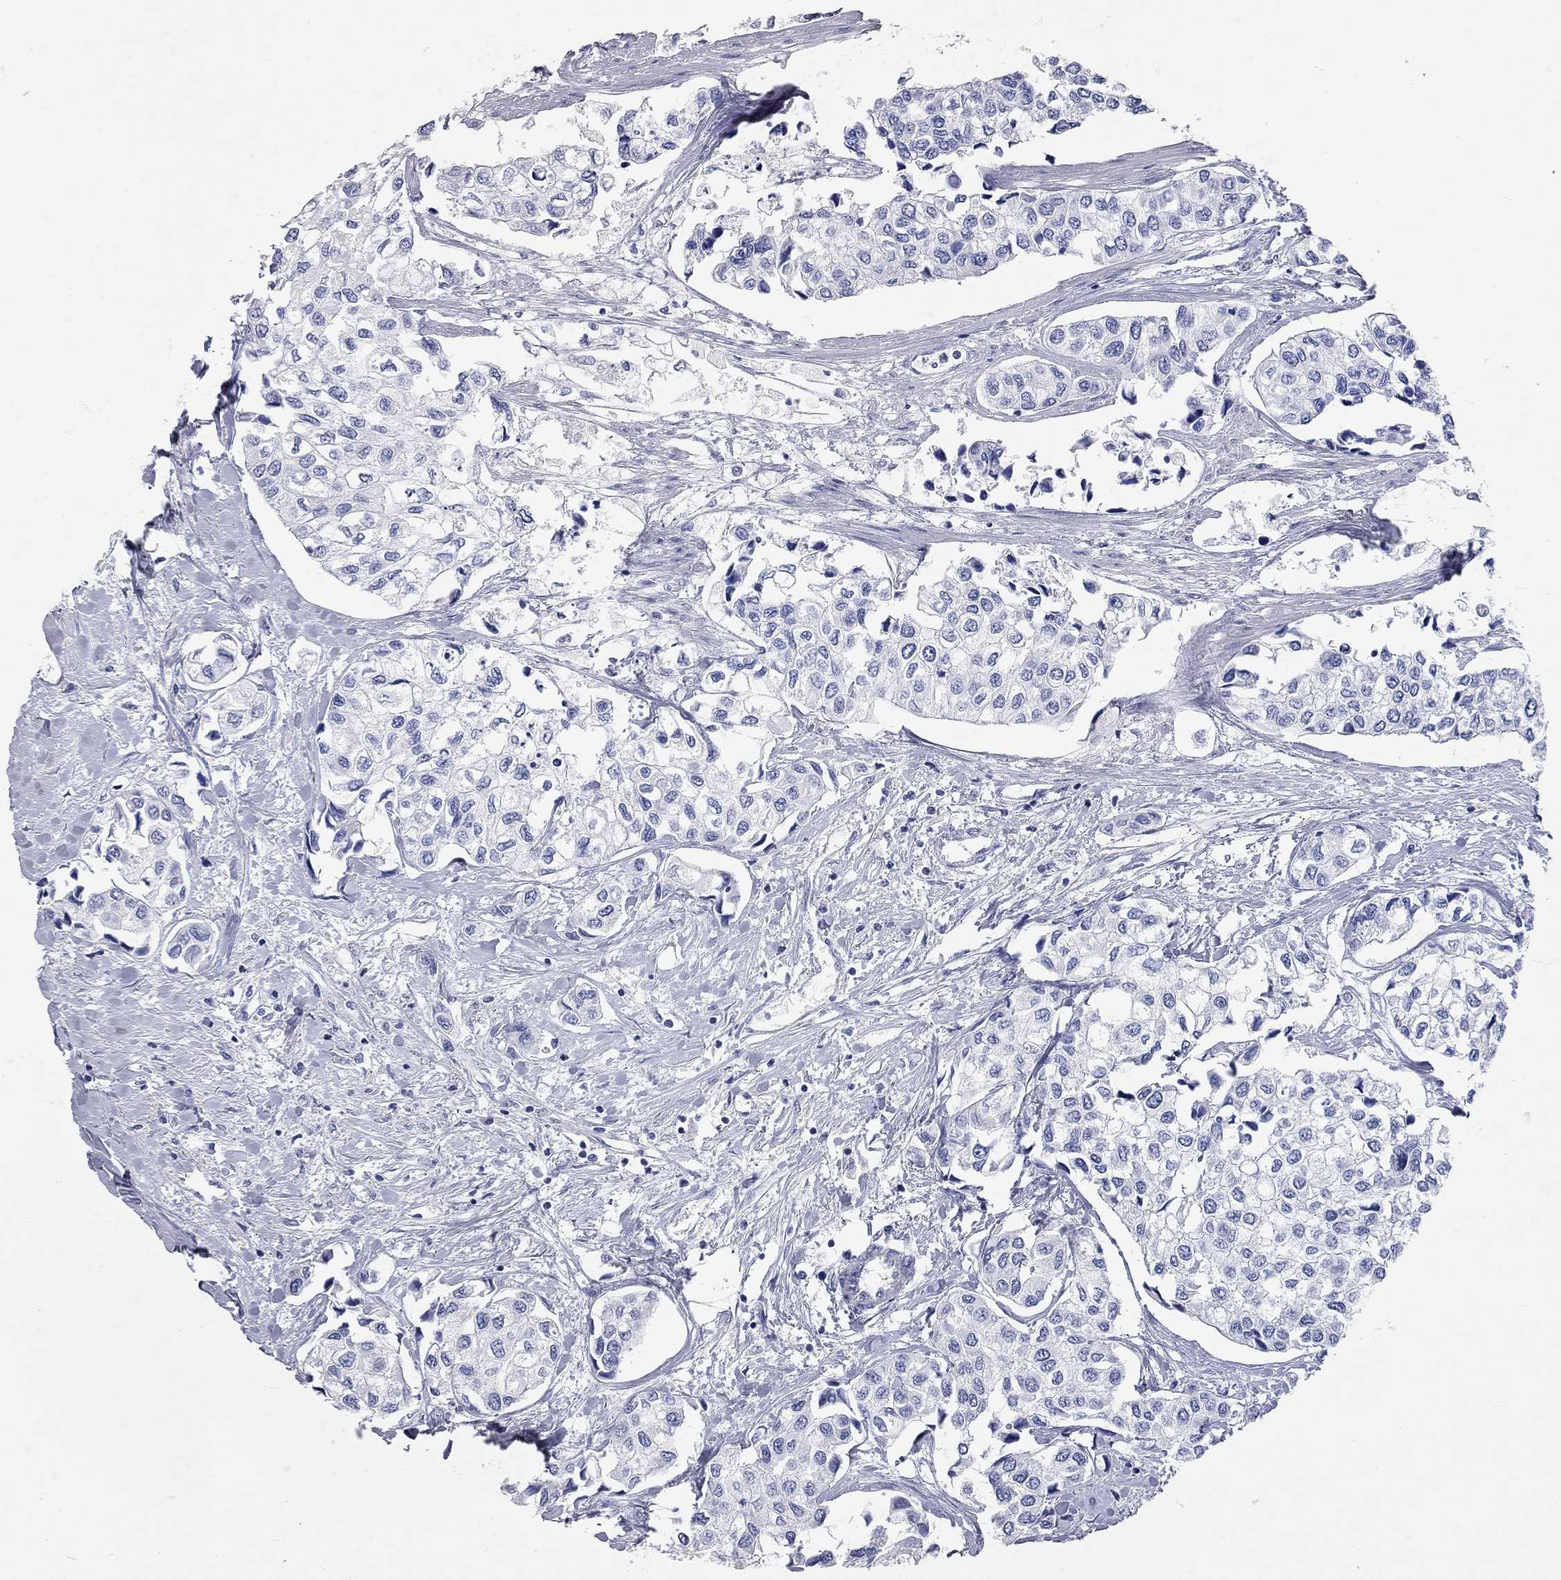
{"staining": {"intensity": "negative", "quantity": "none", "location": "none"}, "tissue": "urothelial cancer", "cell_type": "Tumor cells", "image_type": "cancer", "snomed": [{"axis": "morphology", "description": "Urothelial carcinoma, High grade"}, {"axis": "topography", "description": "Urinary bladder"}], "caption": "DAB (3,3'-diaminobenzidine) immunohistochemical staining of human urothelial cancer demonstrates no significant staining in tumor cells. (DAB (3,3'-diaminobenzidine) IHC visualized using brightfield microscopy, high magnification).", "gene": "XAGE2", "patient": {"sex": "male", "age": 73}}